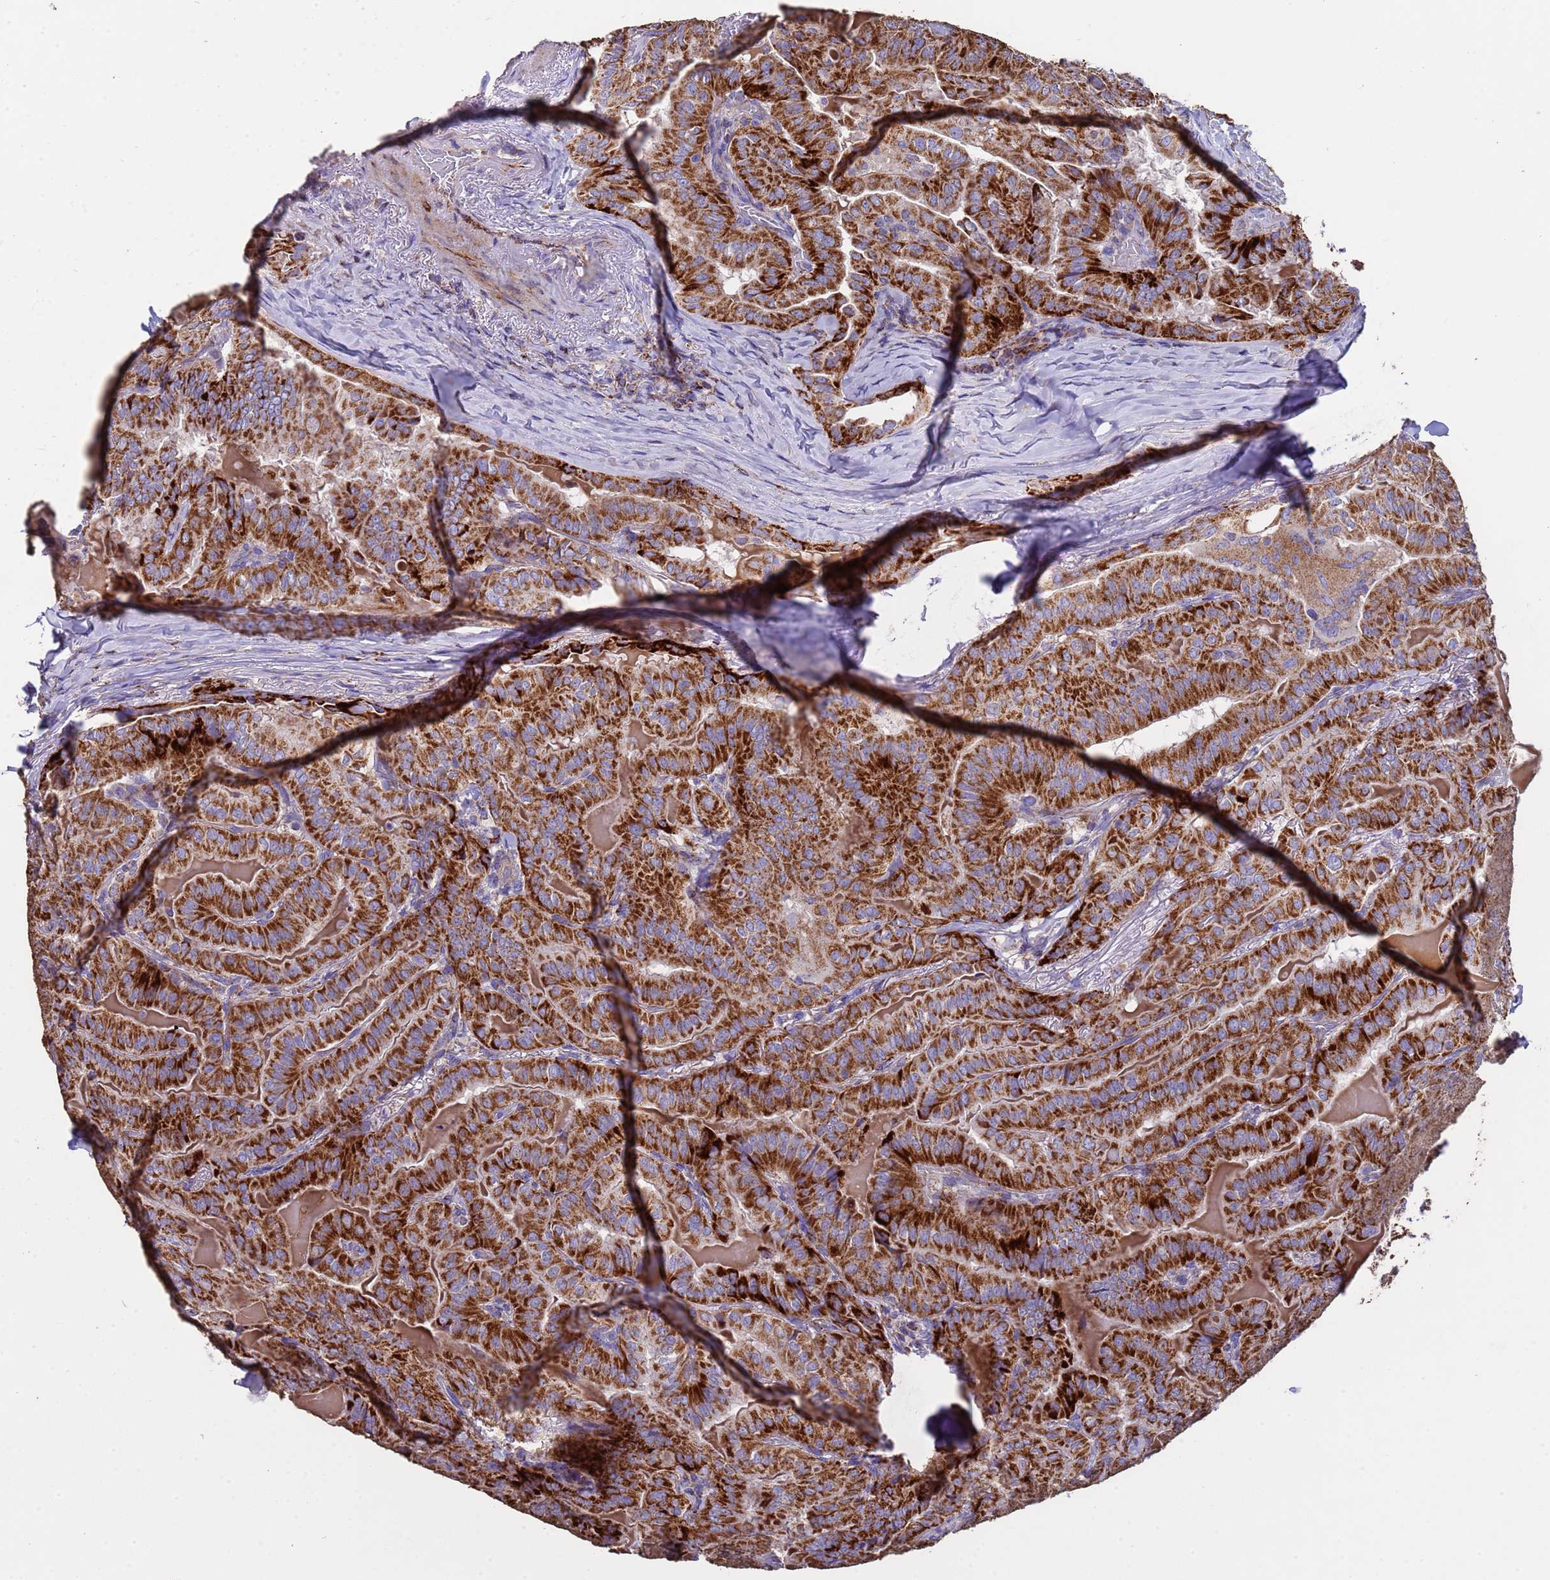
{"staining": {"intensity": "strong", "quantity": ">75%", "location": "cytoplasmic/membranous"}, "tissue": "thyroid cancer", "cell_type": "Tumor cells", "image_type": "cancer", "snomed": [{"axis": "morphology", "description": "Papillary adenocarcinoma, NOS"}, {"axis": "topography", "description": "Thyroid gland"}], "caption": "Papillary adenocarcinoma (thyroid) was stained to show a protein in brown. There is high levels of strong cytoplasmic/membranous expression in about >75% of tumor cells.", "gene": "ZNFX1", "patient": {"sex": "female", "age": 68}}